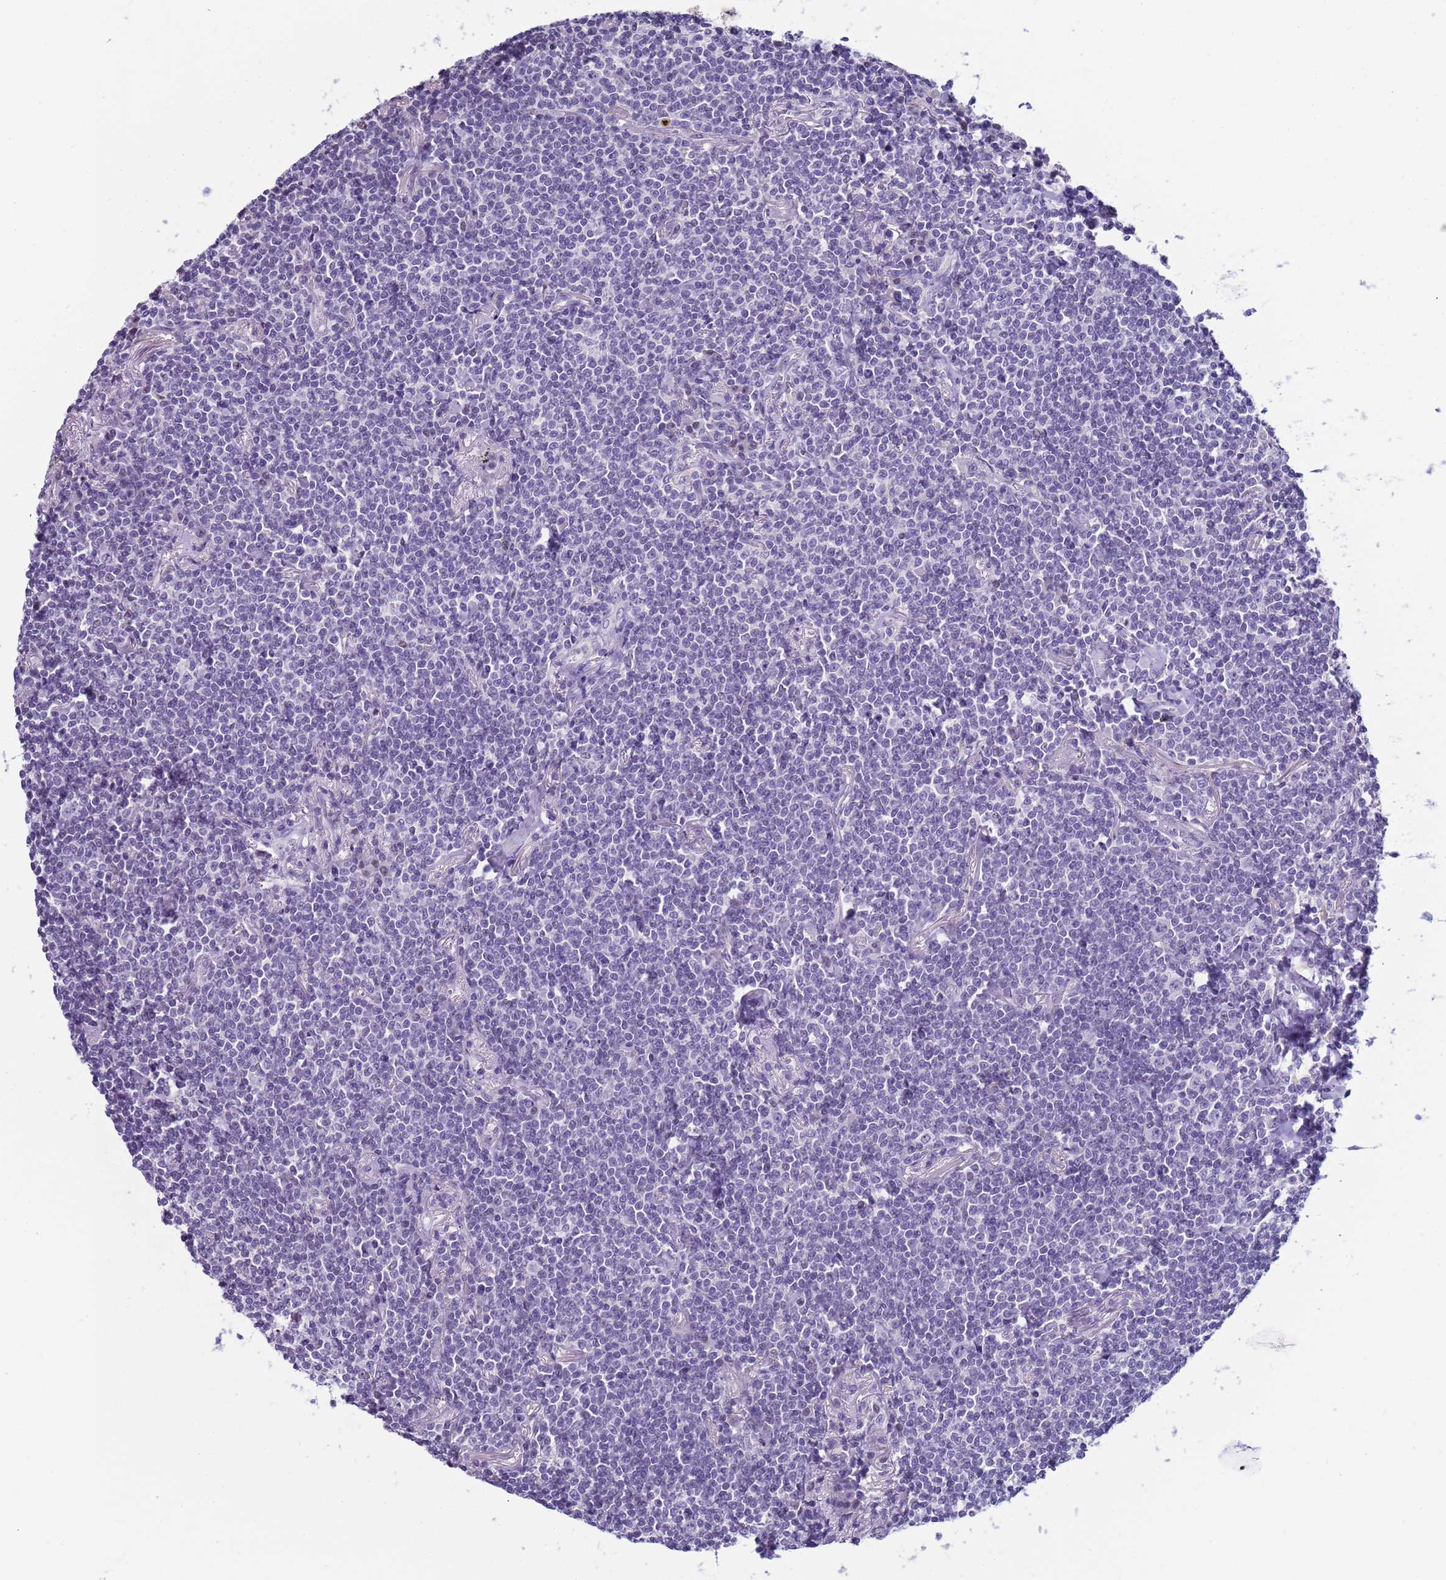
{"staining": {"intensity": "negative", "quantity": "none", "location": "none"}, "tissue": "lymphoma", "cell_type": "Tumor cells", "image_type": "cancer", "snomed": [{"axis": "morphology", "description": "Malignant lymphoma, non-Hodgkin's type, Low grade"}, {"axis": "topography", "description": "Lung"}], "caption": "IHC micrograph of human low-grade malignant lymphoma, non-Hodgkin's type stained for a protein (brown), which reveals no positivity in tumor cells.", "gene": "CTRC", "patient": {"sex": "female", "age": 71}}